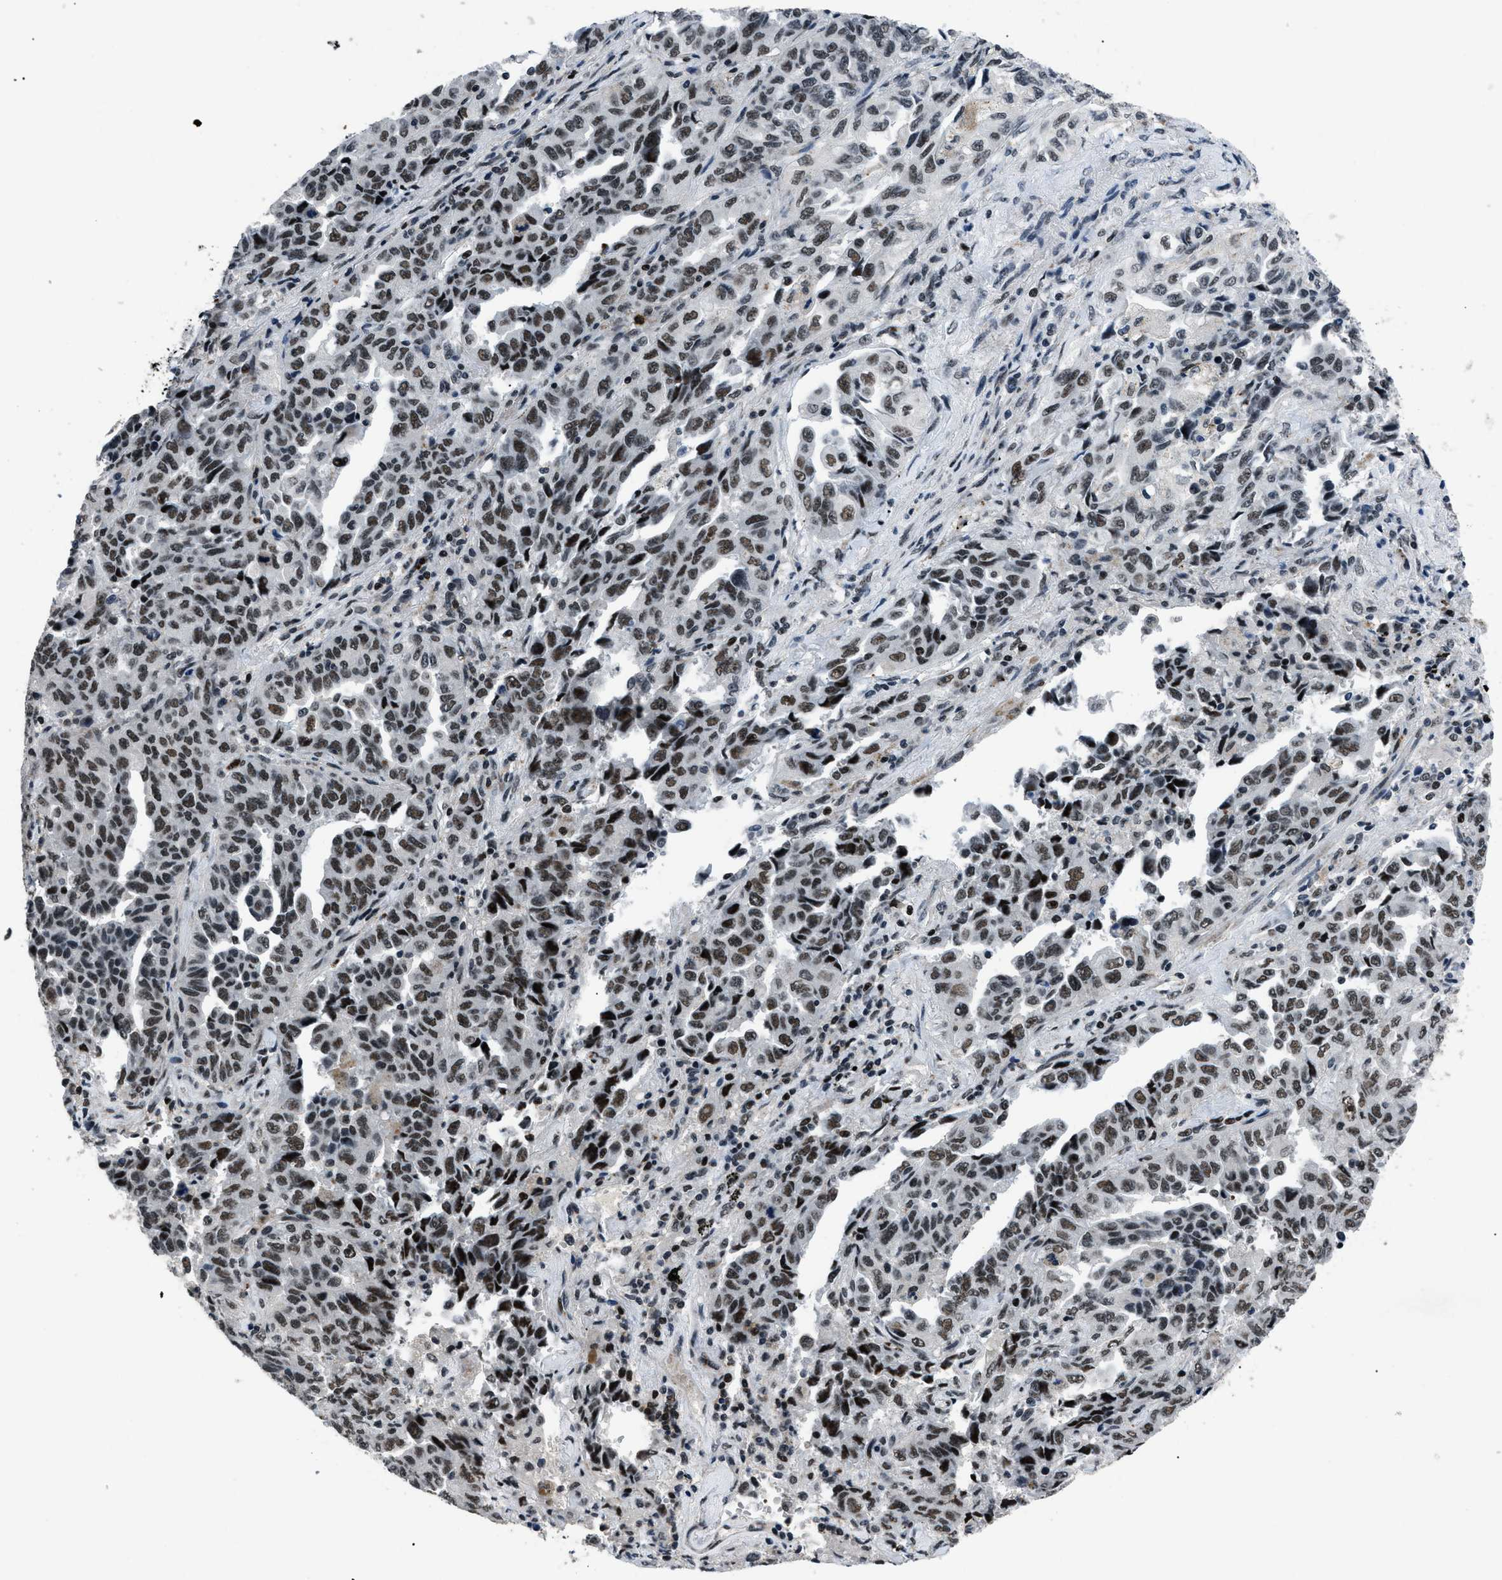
{"staining": {"intensity": "strong", "quantity": ">75%", "location": "nuclear"}, "tissue": "lung cancer", "cell_type": "Tumor cells", "image_type": "cancer", "snomed": [{"axis": "morphology", "description": "Adenocarcinoma, NOS"}, {"axis": "topography", "description": "Lung"}], "caption": "Protein expression analysis of human adenocarcinoma (lung) reveals strong nuclear expression in approximately >75% of tumor cells. The protein of interest is shown in brown color, while the nuclei are stained blue.", "gene": "SMARCB1", "patient": {"sex": "female", "age": 51}}